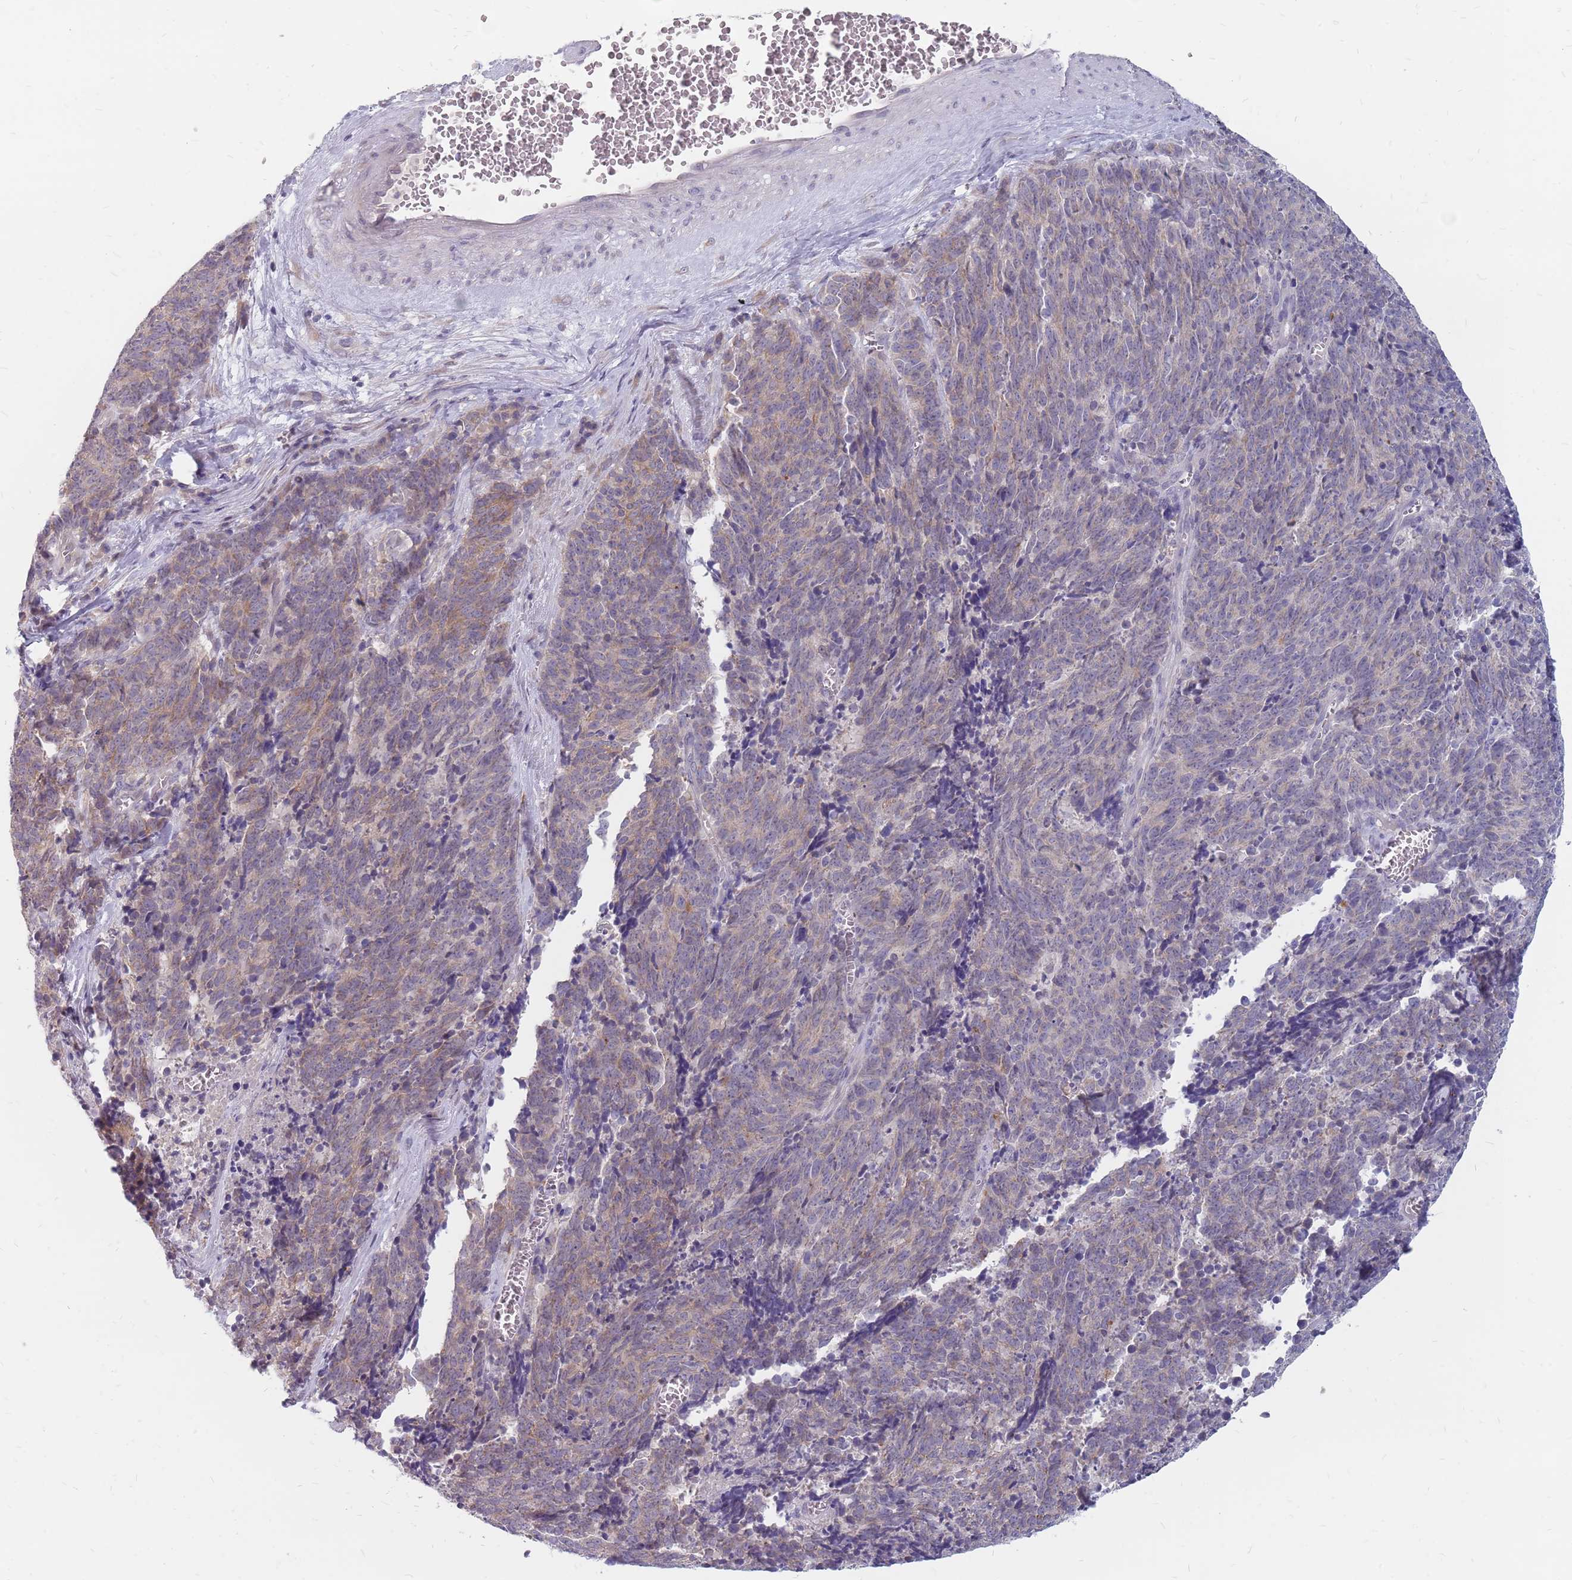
{"staining": {"intensity": "weak", "quantity": "25%-75%", "location": "cytoplasmic/membranous"}, "tissue": "cervical cancer", "cell_type": "Tumor cells", "image_type": "cancer", "snomed": [{"axis": "morphology", "description": "Squamous cell carcinoma, NOS"}, {"axis": "topography", "description": "Cervix"}], "caption": "DAB (3,3'-diaminobenzidine) immunohistochemical staining of cervical squamous cell carcinoma displays weak cytoplasmic/membranous protein staining in approximately 25%-75% of tumor cells.", "gene": "CMTR2", "patient": {"sex": "female", "age": 29}}